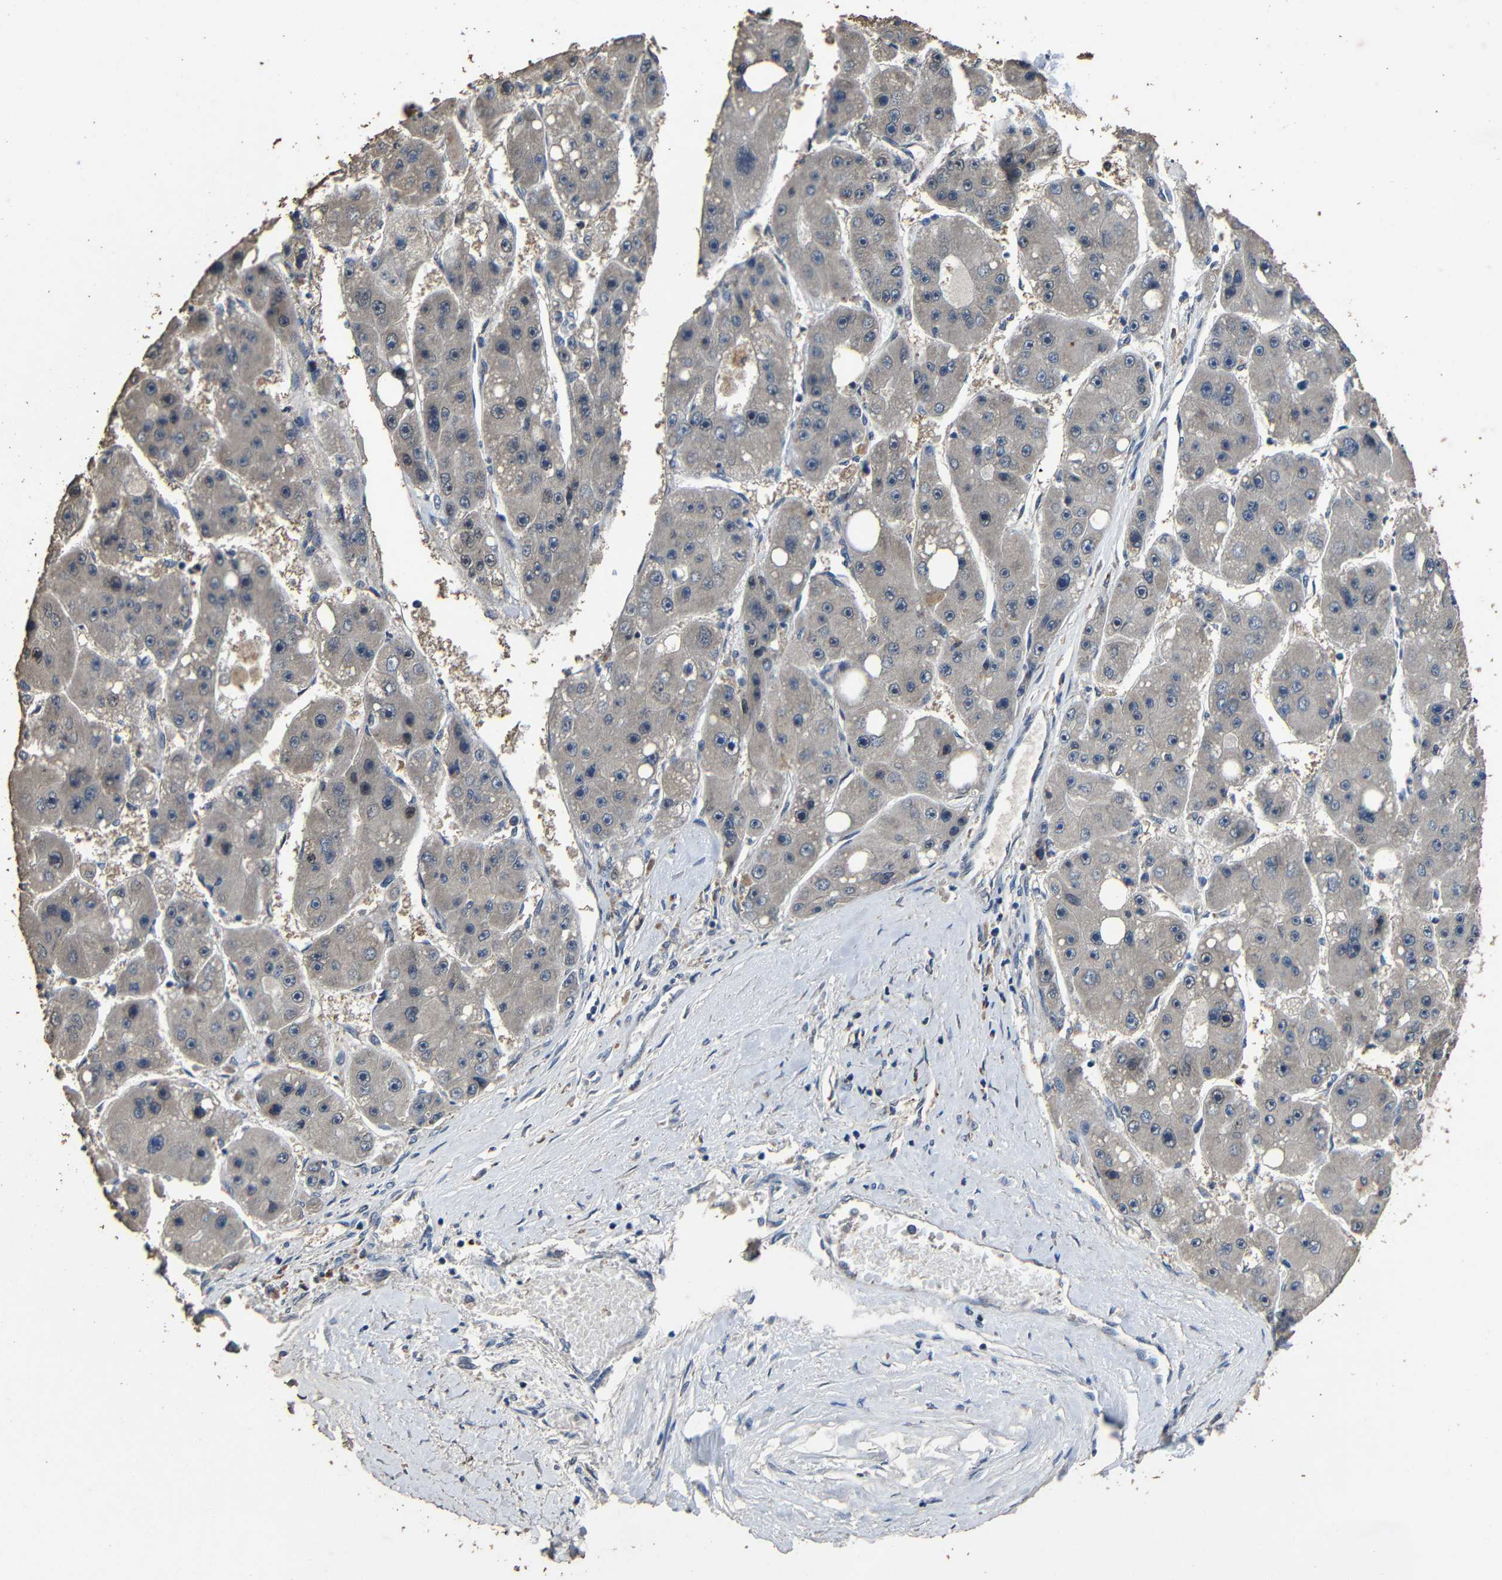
{"staining": {"intensity": "negative", "quantity": "none", "location": "none"}, "tissue": "liver cancer", "cell_type": "Tumor cells", "image_type": "cancer", "snomed": [{"axis": "morphology", "description": "Carcinoma, Hepatocellular, NOS"}, {"axis": "topography", "description": "Liver"}], "caption": "An immunohistochemistry (IHC) micrograph of liver cancer is shown. There is no staining in tumor cells of liver cancer.", "gene": "C6orf89", "patient": {"sex": "female", "age": 61}}